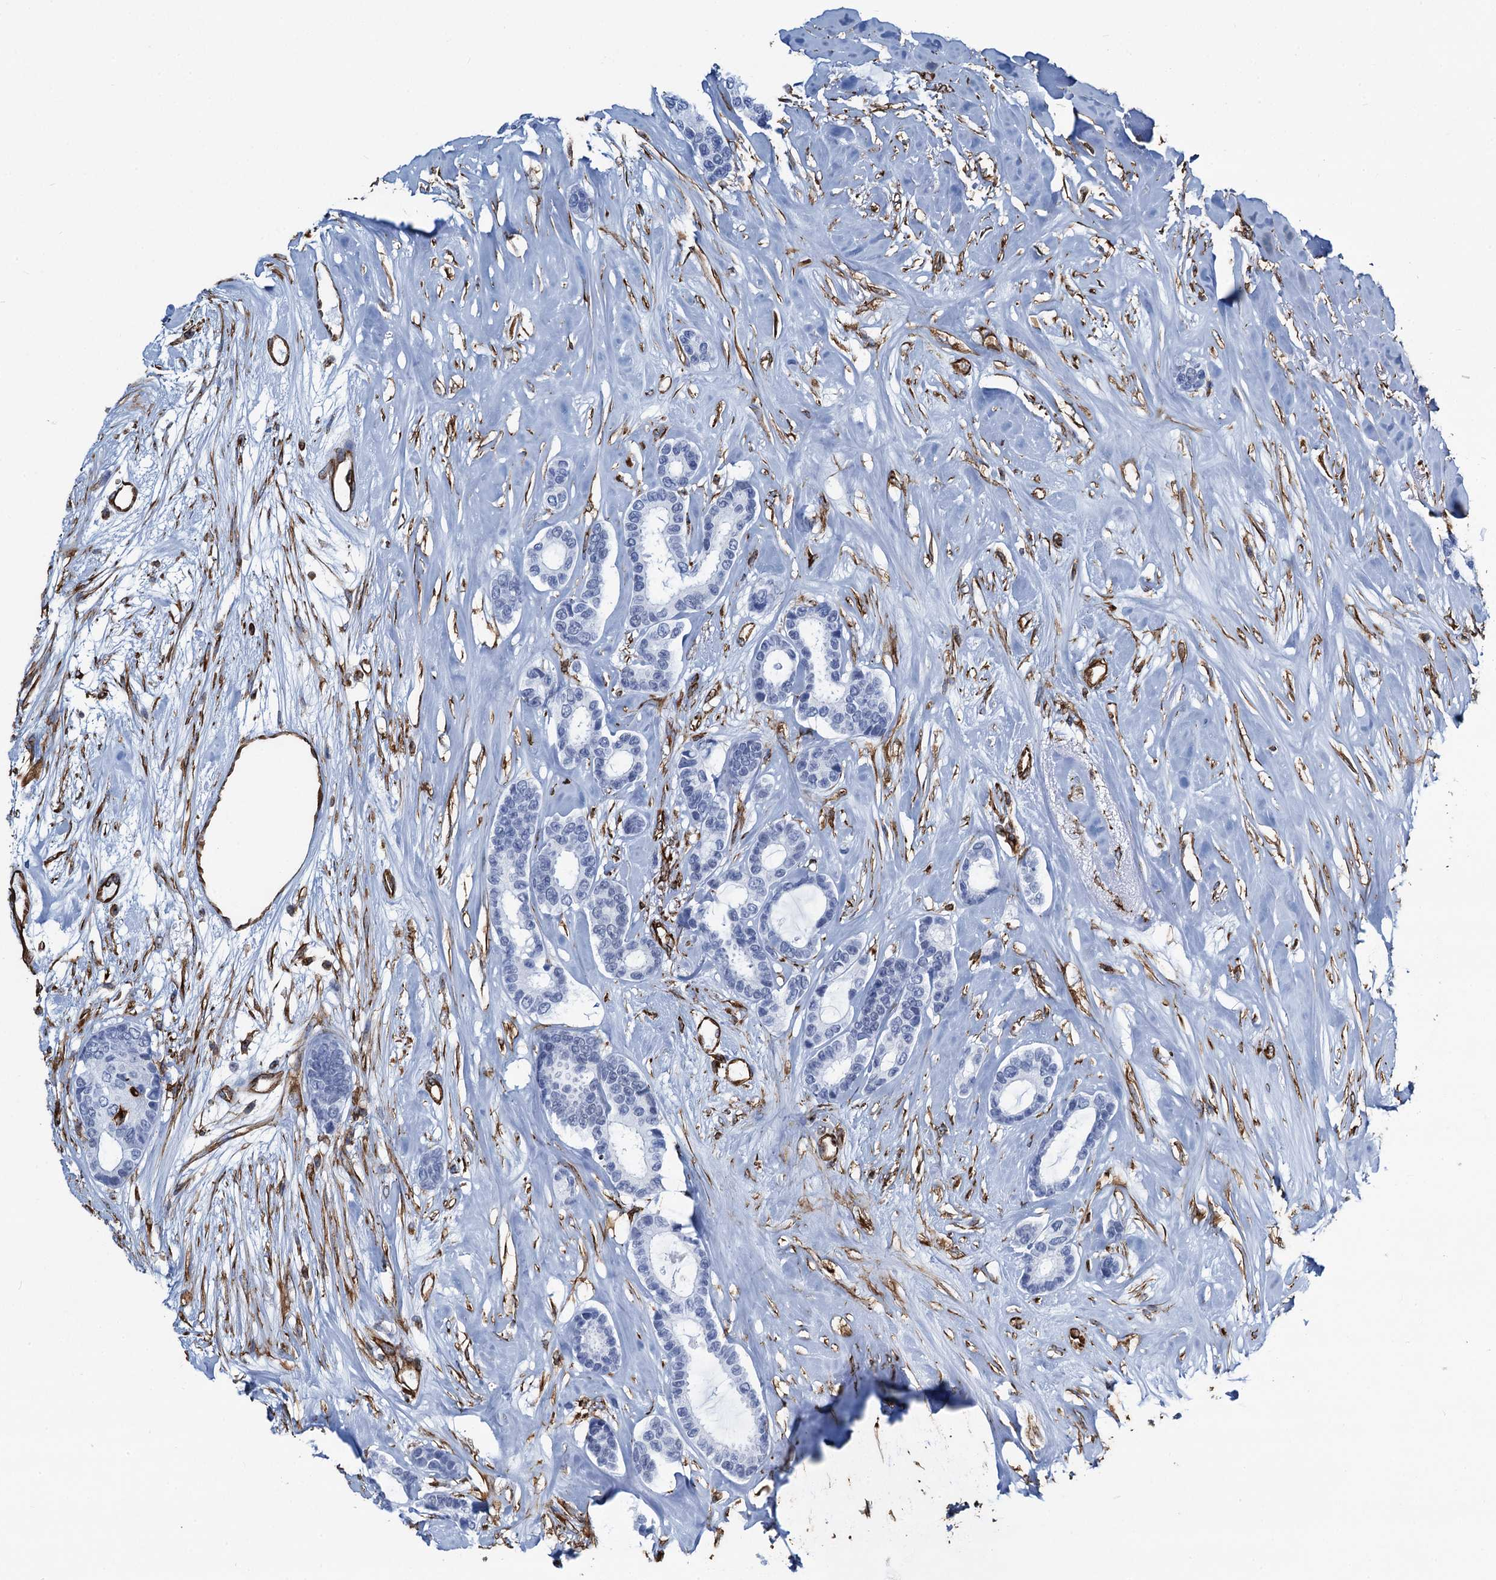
{"staining": {"intensity": "negative", "quantity": "none", "location": "none"}, "tissue": "breast cancer", "cell_type": "Tumor cells", "image_type": "cancer", "snomed": [{"axis": "morphology", "description": "Duct carcinoma"}, {"axis": "topography", "description": "Breast"}], "caption": "High magnification brightfield microscopy of breast intraductal carcinoma stained with DAB (brown) and counterstained with hematoxylin (blue): tumor cells show no significant positivity.", "gene": "PGM2", "patient": {"sex": "female", "age": 87}}